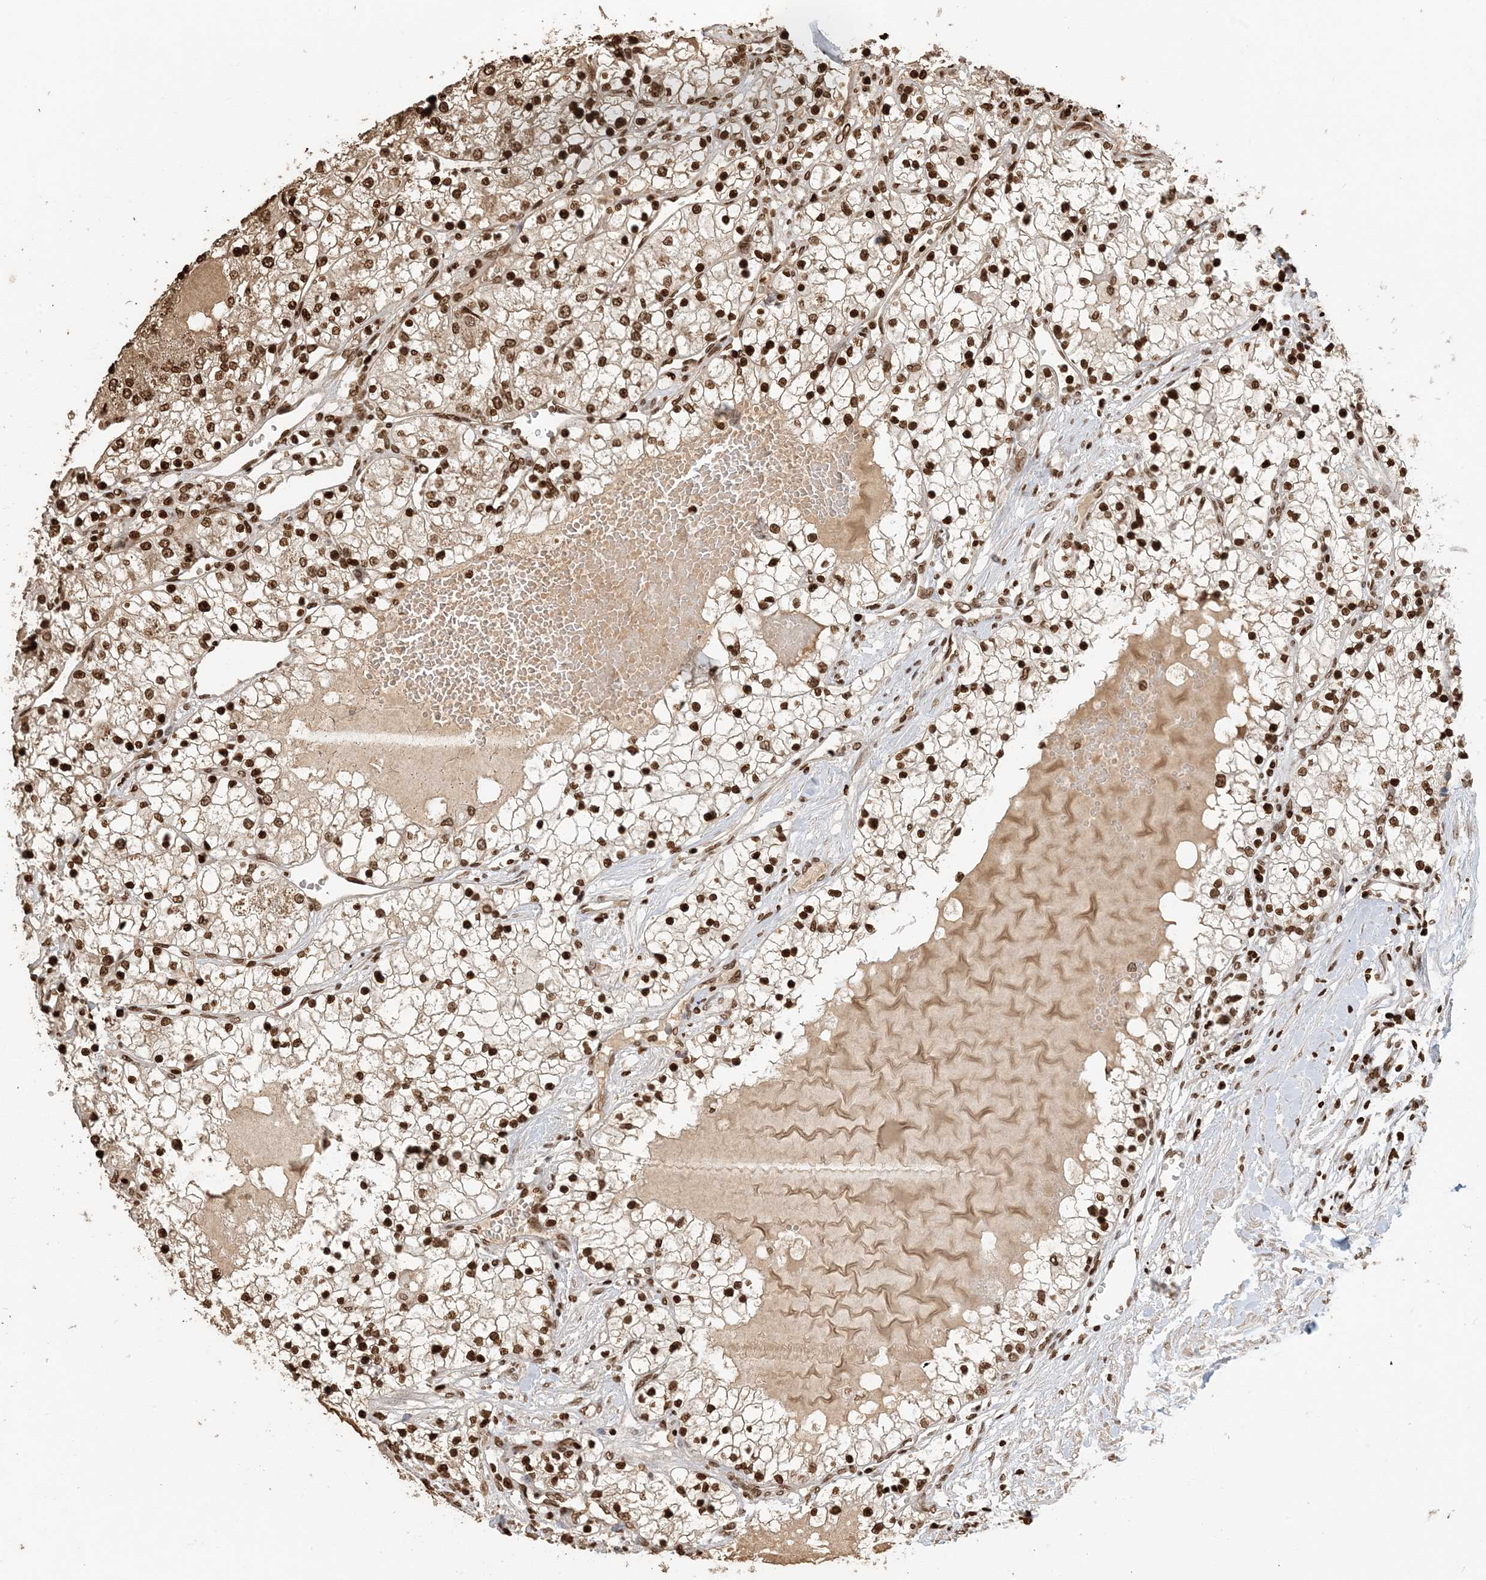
{"staining": {"intensity": "strong", "quantity": ">75%", "location": "cytoplasmic/membranous,nuclear"}, "tissue": "renal cancer", "cell_type": "Tumor cells", "image_type": "cancer", "snomed": [{"axis": "morphology", "description": "Normal tissue, NOS"}, {"axis": "morphology", "description": "Adenocarcinoma, NOS"}, {"axis": "topography", "description": "Kidney"}], "caption": "Adenocarcinoma (renal) tissue displays strong cytoplasmic/membranous and nuclear staining in approximately >75% of tumor cells, visualized by immunohistochemistry. Nuclei are stained in blue.", "gene": "H3-3B", "patient": {"sex": "male", "age": 68}}